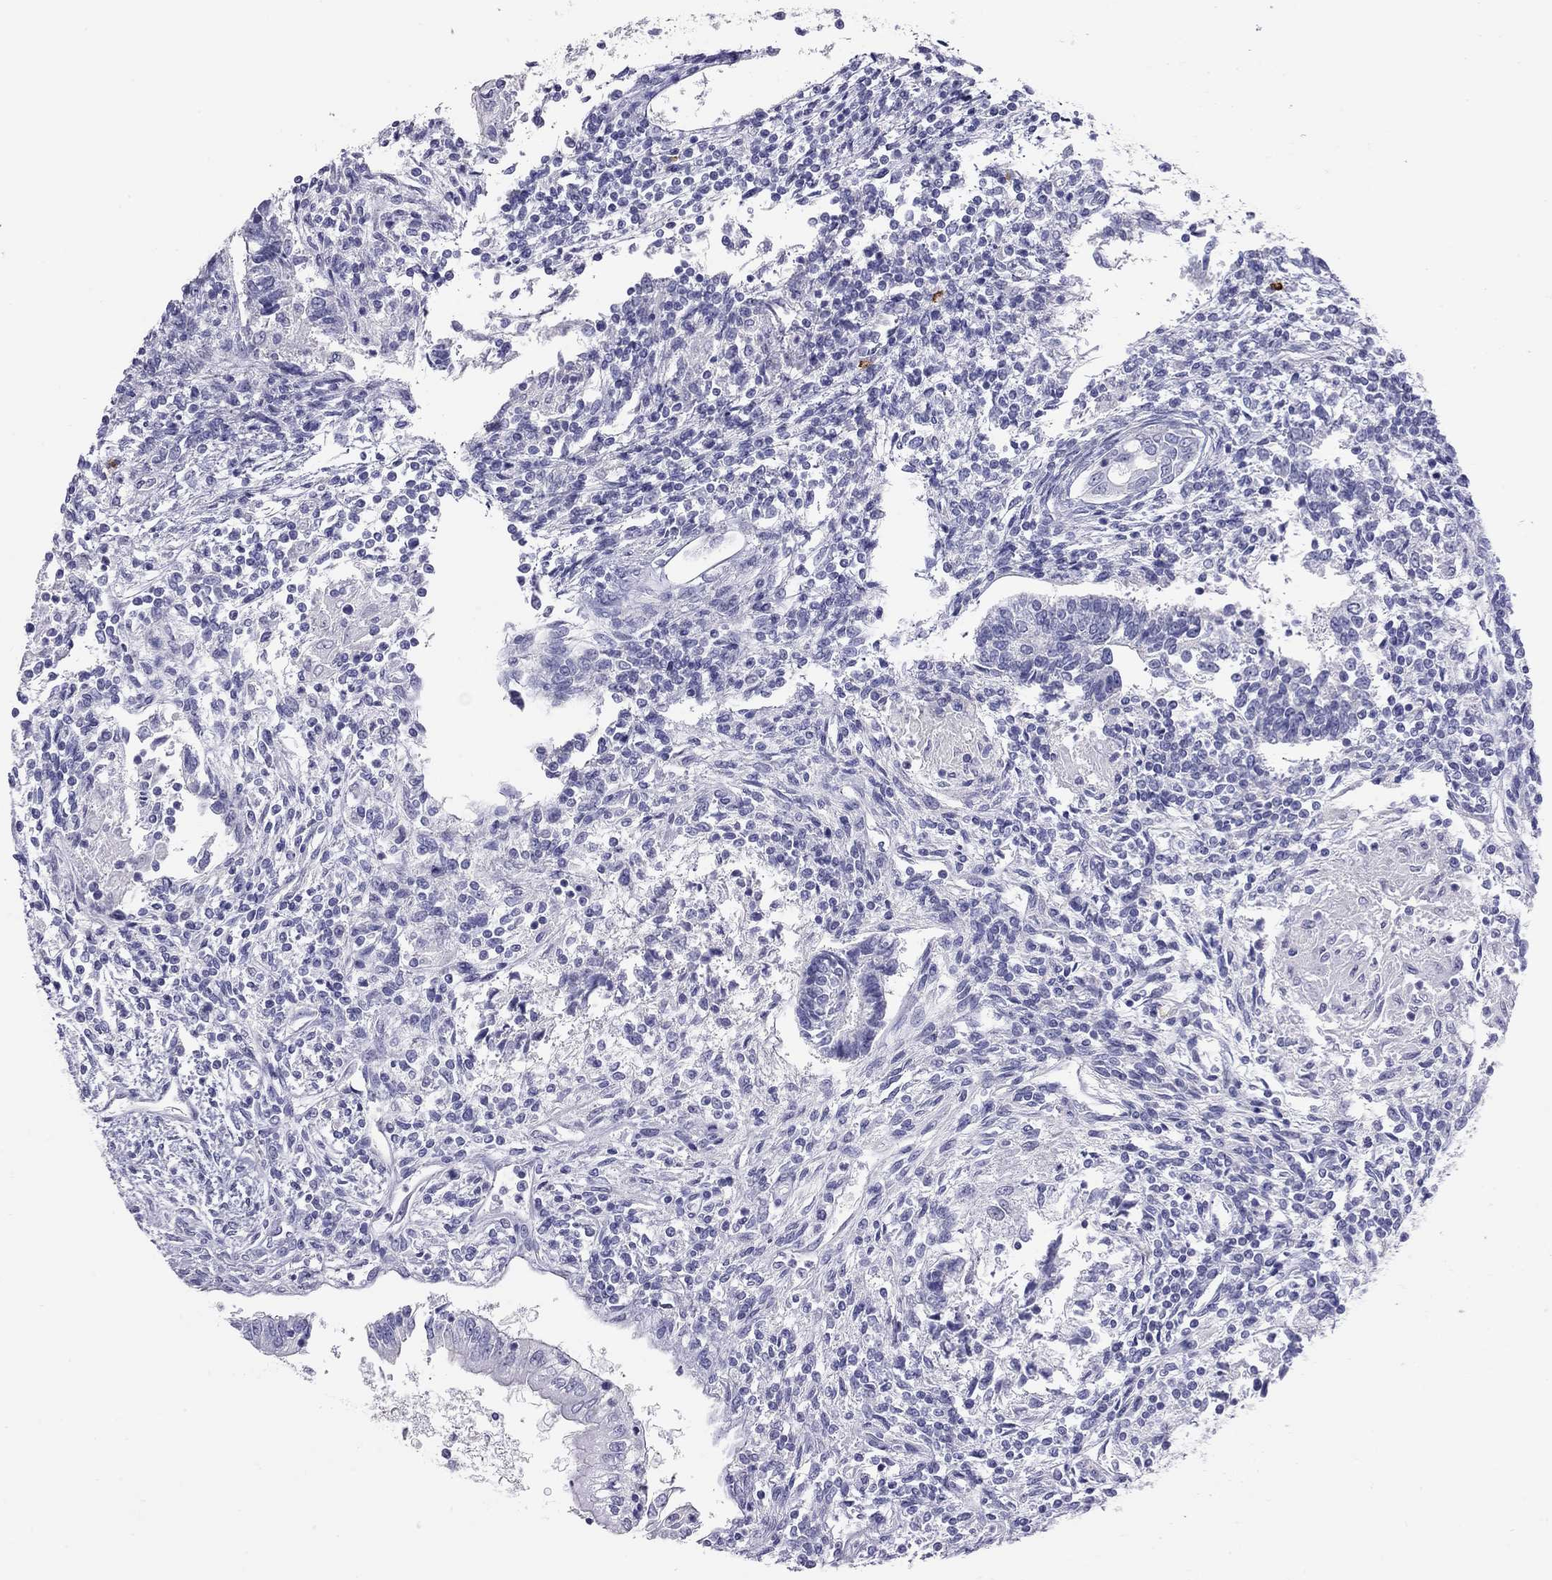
{"staining": {"intensity": "negative", "quantity": "none", "location": "none"}, "tissue": "testis cancer", "cell_type": "Tumor cells", "image_type": "cancer", "snomed": [{"axis": "morphology", "description": "Carcinoma, Embryonal, NOS"}, {"axis": "topography", "description": "Testis"}], "caption": "A histopathology image of testis embryonal carcinoma stained for a protein demonstrates no brown staining in tumor cells.", "gene": "IL17REL", "patient": {"sex": "male", "age": 37}}